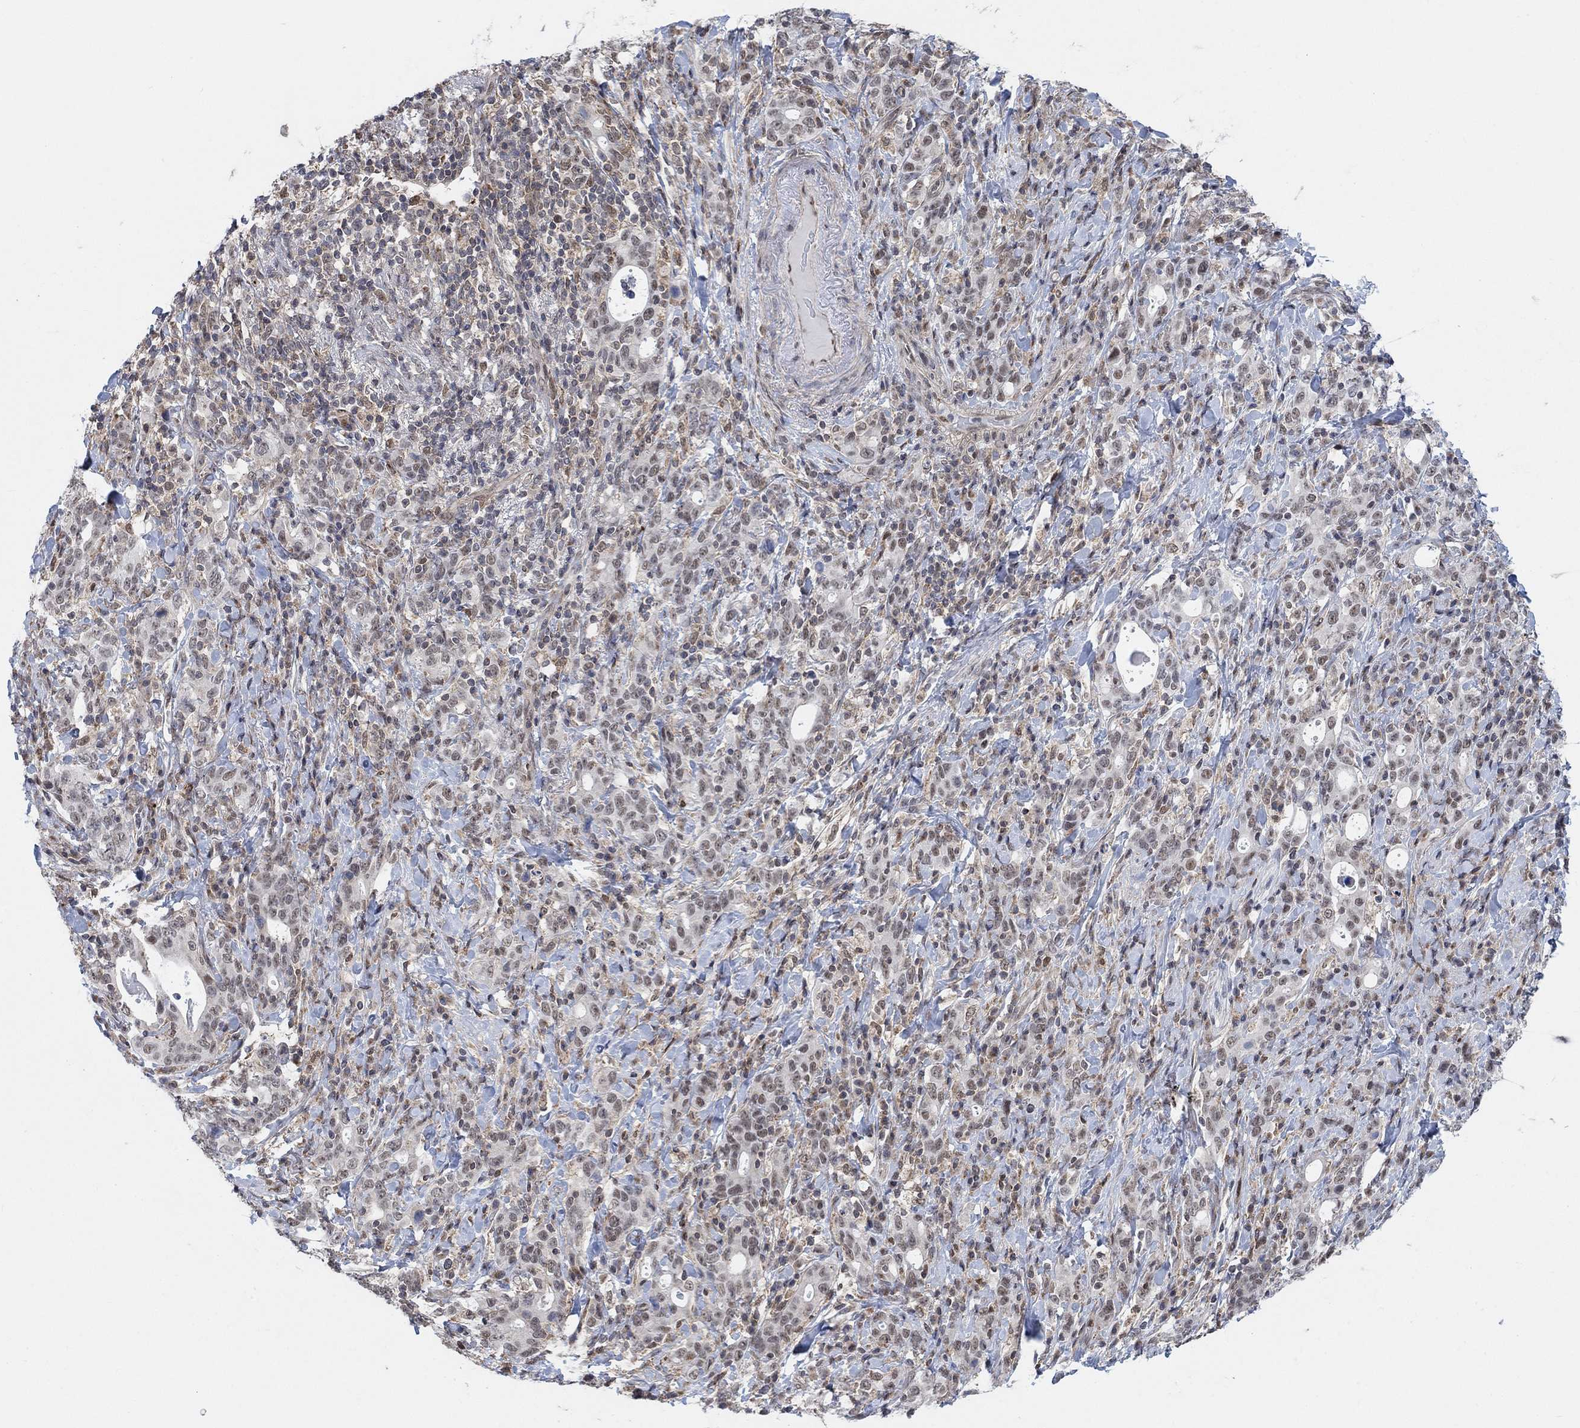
{"staining": {"intensity": "weak", "quantity": "<25%", "location": "nuclear"}, "tissue": "stomach cancer", "cell_type": "Tumor cells", "image_type": "cancer", "snomed": [{"axis": "morphology", "description": "Adenocarcinoma, NOS"}, {"axis": "topography", "description": "Stomach"}], "caption": "Immunohistochemistry (IHC) of stomach cancer exhibits no positivity in tumor cells.", "gene": "PWWP2B", "patient": {"sex": "male", "age": 79}}